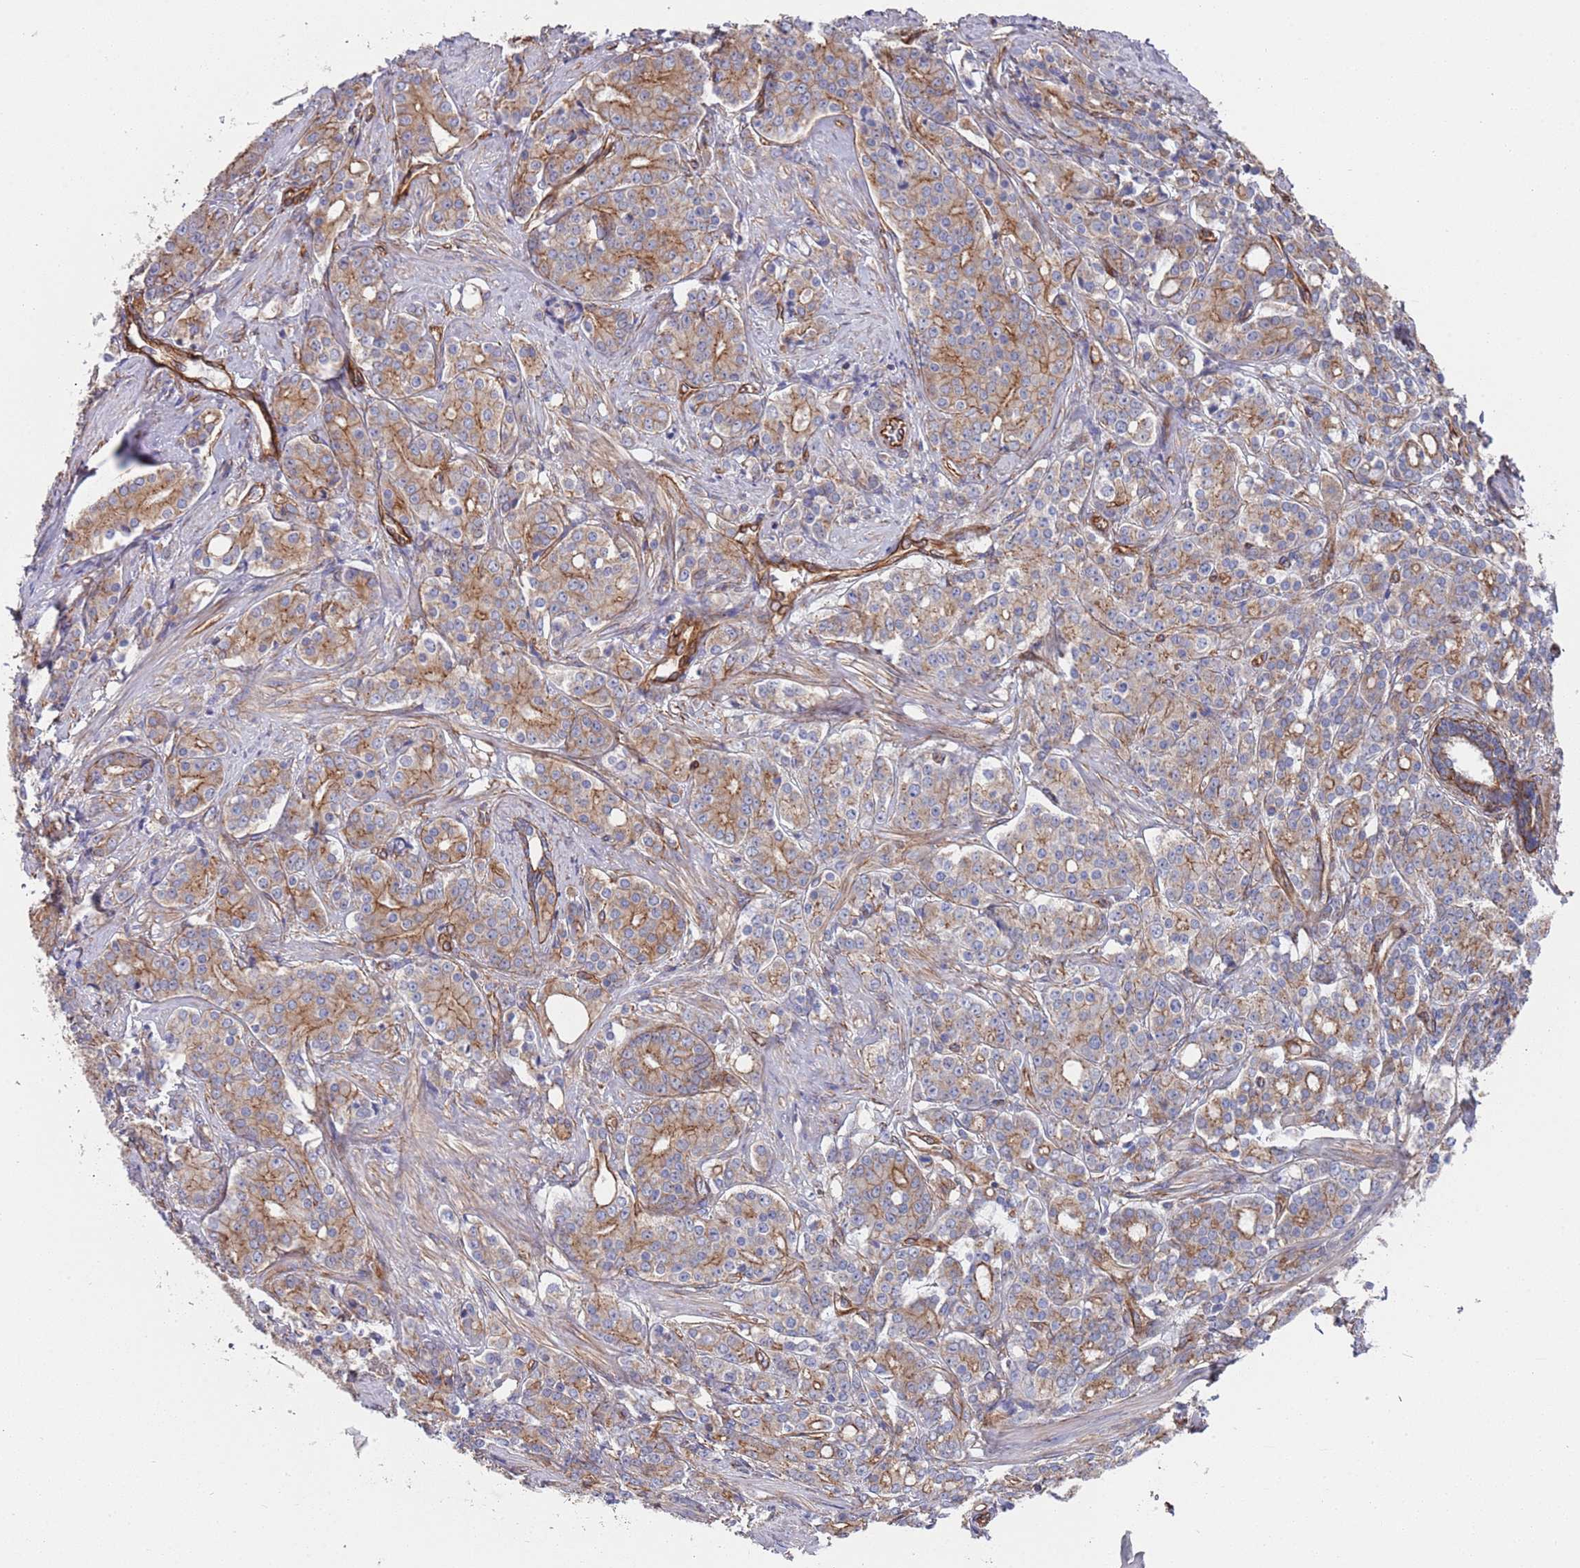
{"staining": {"intensity": "moderate", "quantity": "25%-75%", "location": "cytoplasmic/membranous"}, "tissue": "prostate cancer", "cell_type": "Tumor cells", "image_type": "cancer", "snomed": [{"axis": "morphology", "description": "Adenocarcinoma, High grade"}, {"axis": "topography", "description": "Prostate"}], "caption": "Immunohistochemical staining of human adenocarcinoma (high-grade) (prostate) displays moderate cytoplasmic/membranous protein staining in about 25%-75% of tumor cells.", "gene": "JAKMIP2", "patient": {"sex": "male", "age": 62}}